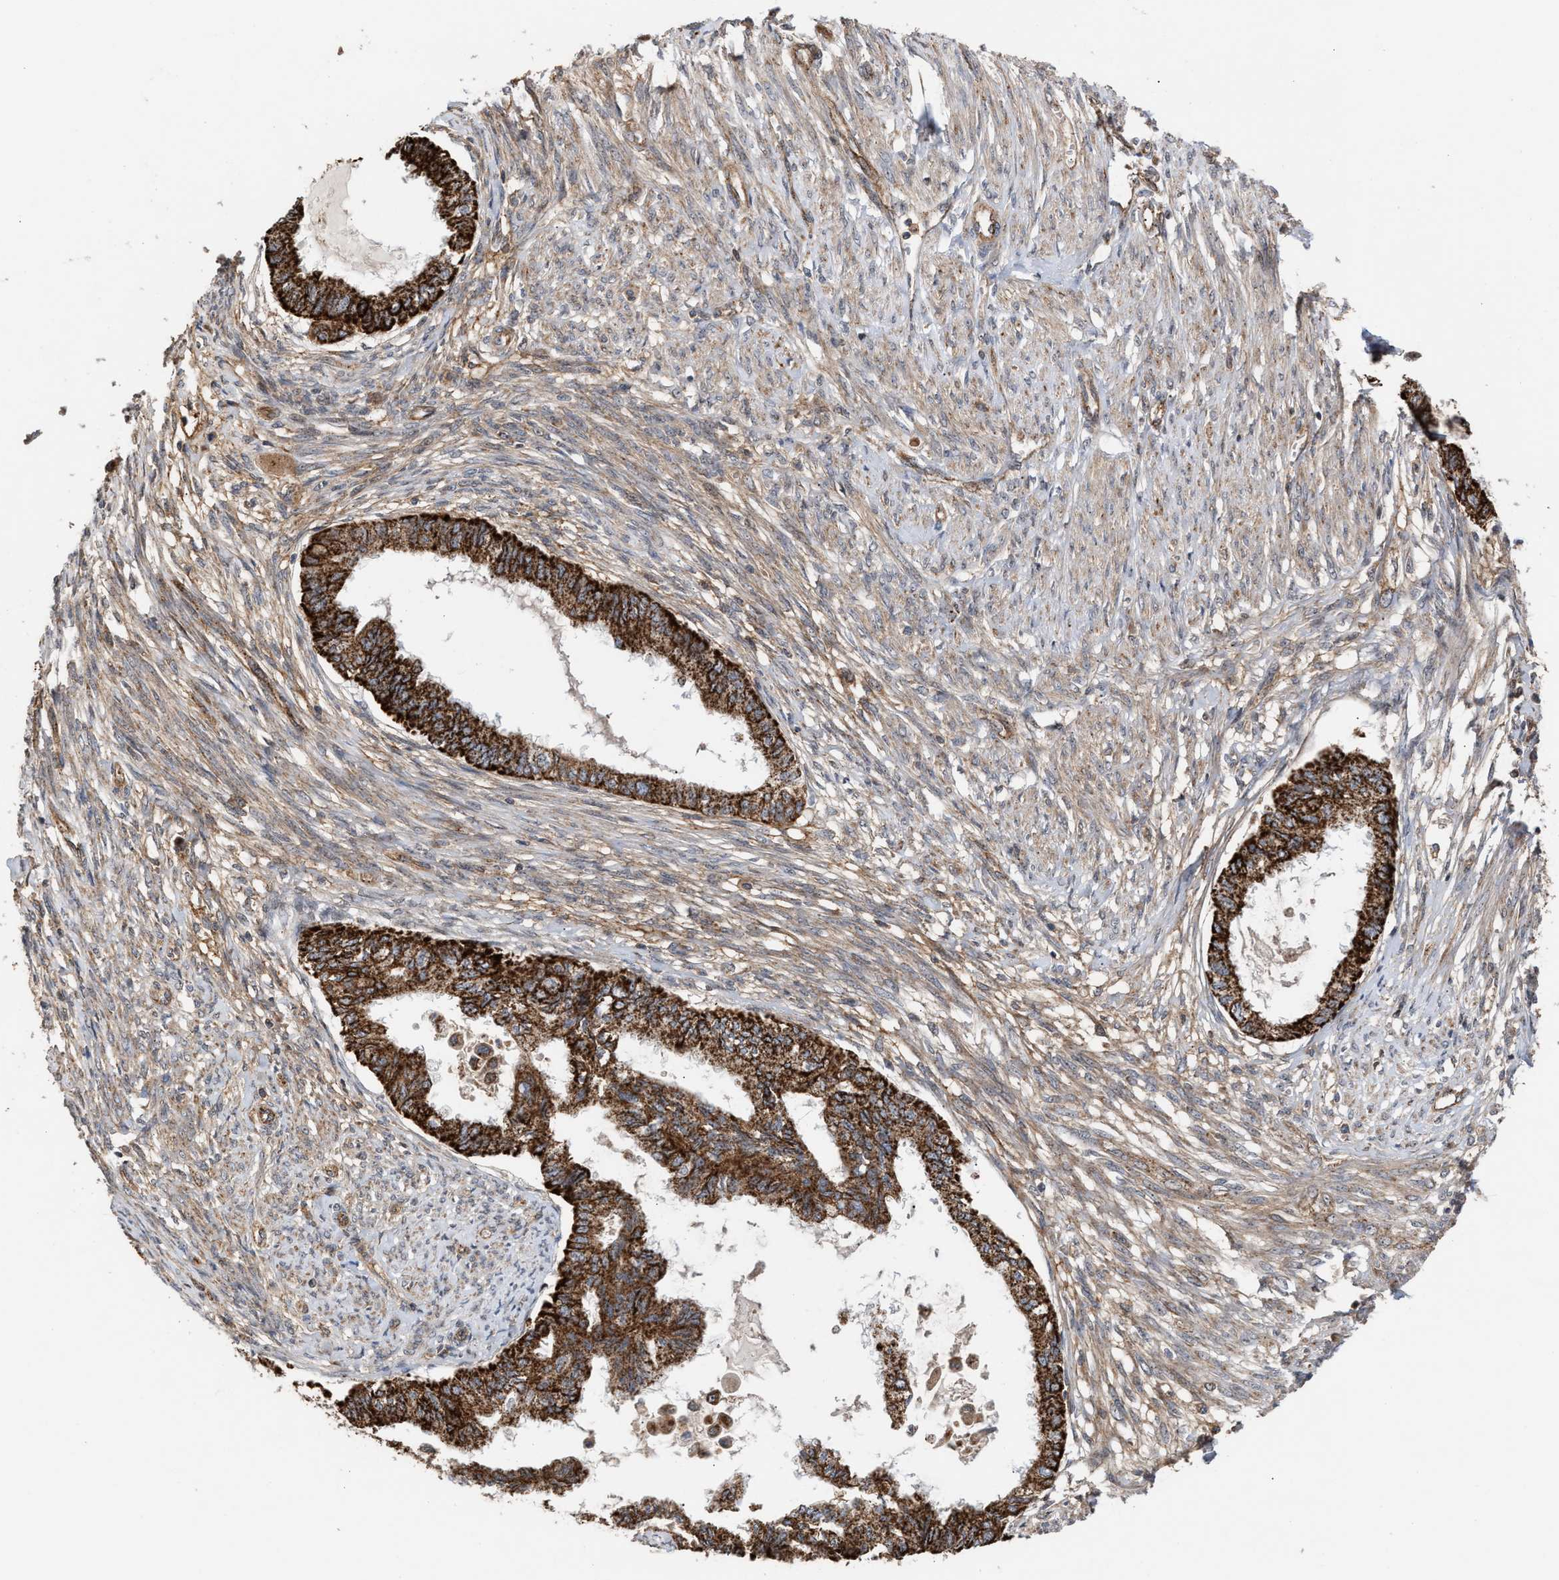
{"staining": {"intensity": "strong", "quantity": ">75%", "location": "cytoplasmic/membranous"}, "tissue": "cervical cancer", "cell_type": "Tumor cells", "image_type": "cancer", "snomed": [{"axis": "morphology", "description": "Normal tissue, NOS"}, {"axis": "morphology", "description": "Adenocarcinoma, NOS"}, {"axis": "topography", "description": "Cervix"}, {"axis": "topography", "description": "Endometrium"}], "caption": "Cervical cancer stained with DAB IHC displays high levels of strong cytoplasmic/membranous positivity in approximately >75% of tumor cells. Nuclei are stained in blue.", "gene": "EXOSC2", "patient": {"sex": "female", "age": 86}}